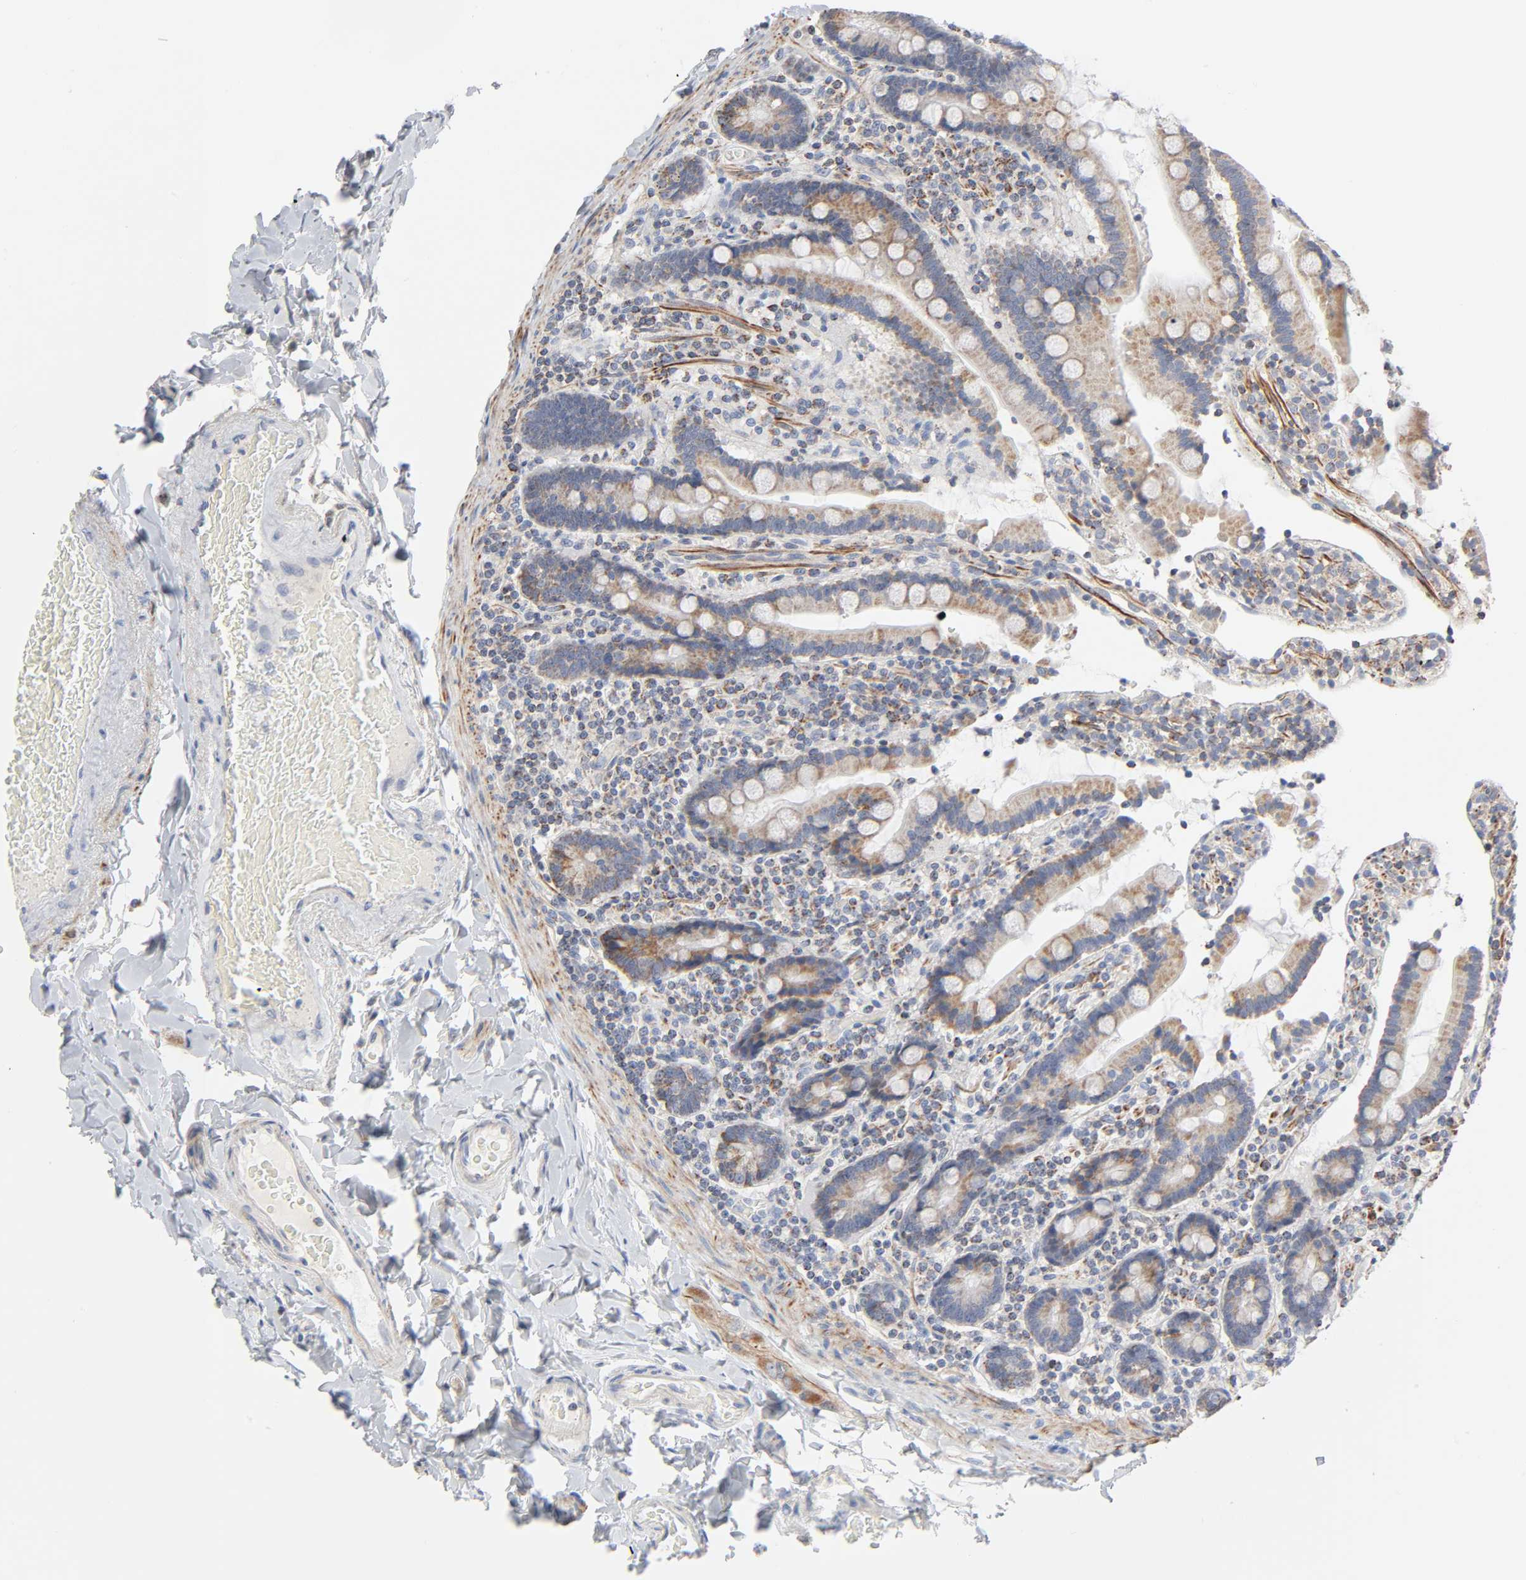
{"staining": {"intensity": "moderate", "quantity": ">75%", "location": "cytoplasmic/membranous"}, "tissue": "duodenum", "cell_type": "Glandular cells", "image_type": "normal", "snomed": [{"axis": "morphology", "description": "Normal tissue, NOS"}, {"axis": "topography", "description": "Duodenum"}], "caption": "The micrograph displays immunohistochemical staining of benign duodenum. There is moderate cytoplasmic/membranous staining is appreciated in approximately >75% of glandular cells. (brown staining indicates protein expression, while blue staining denotes nuclei).", "gene": "SYT16", "patient": {"sex": "female", "age": 53}}